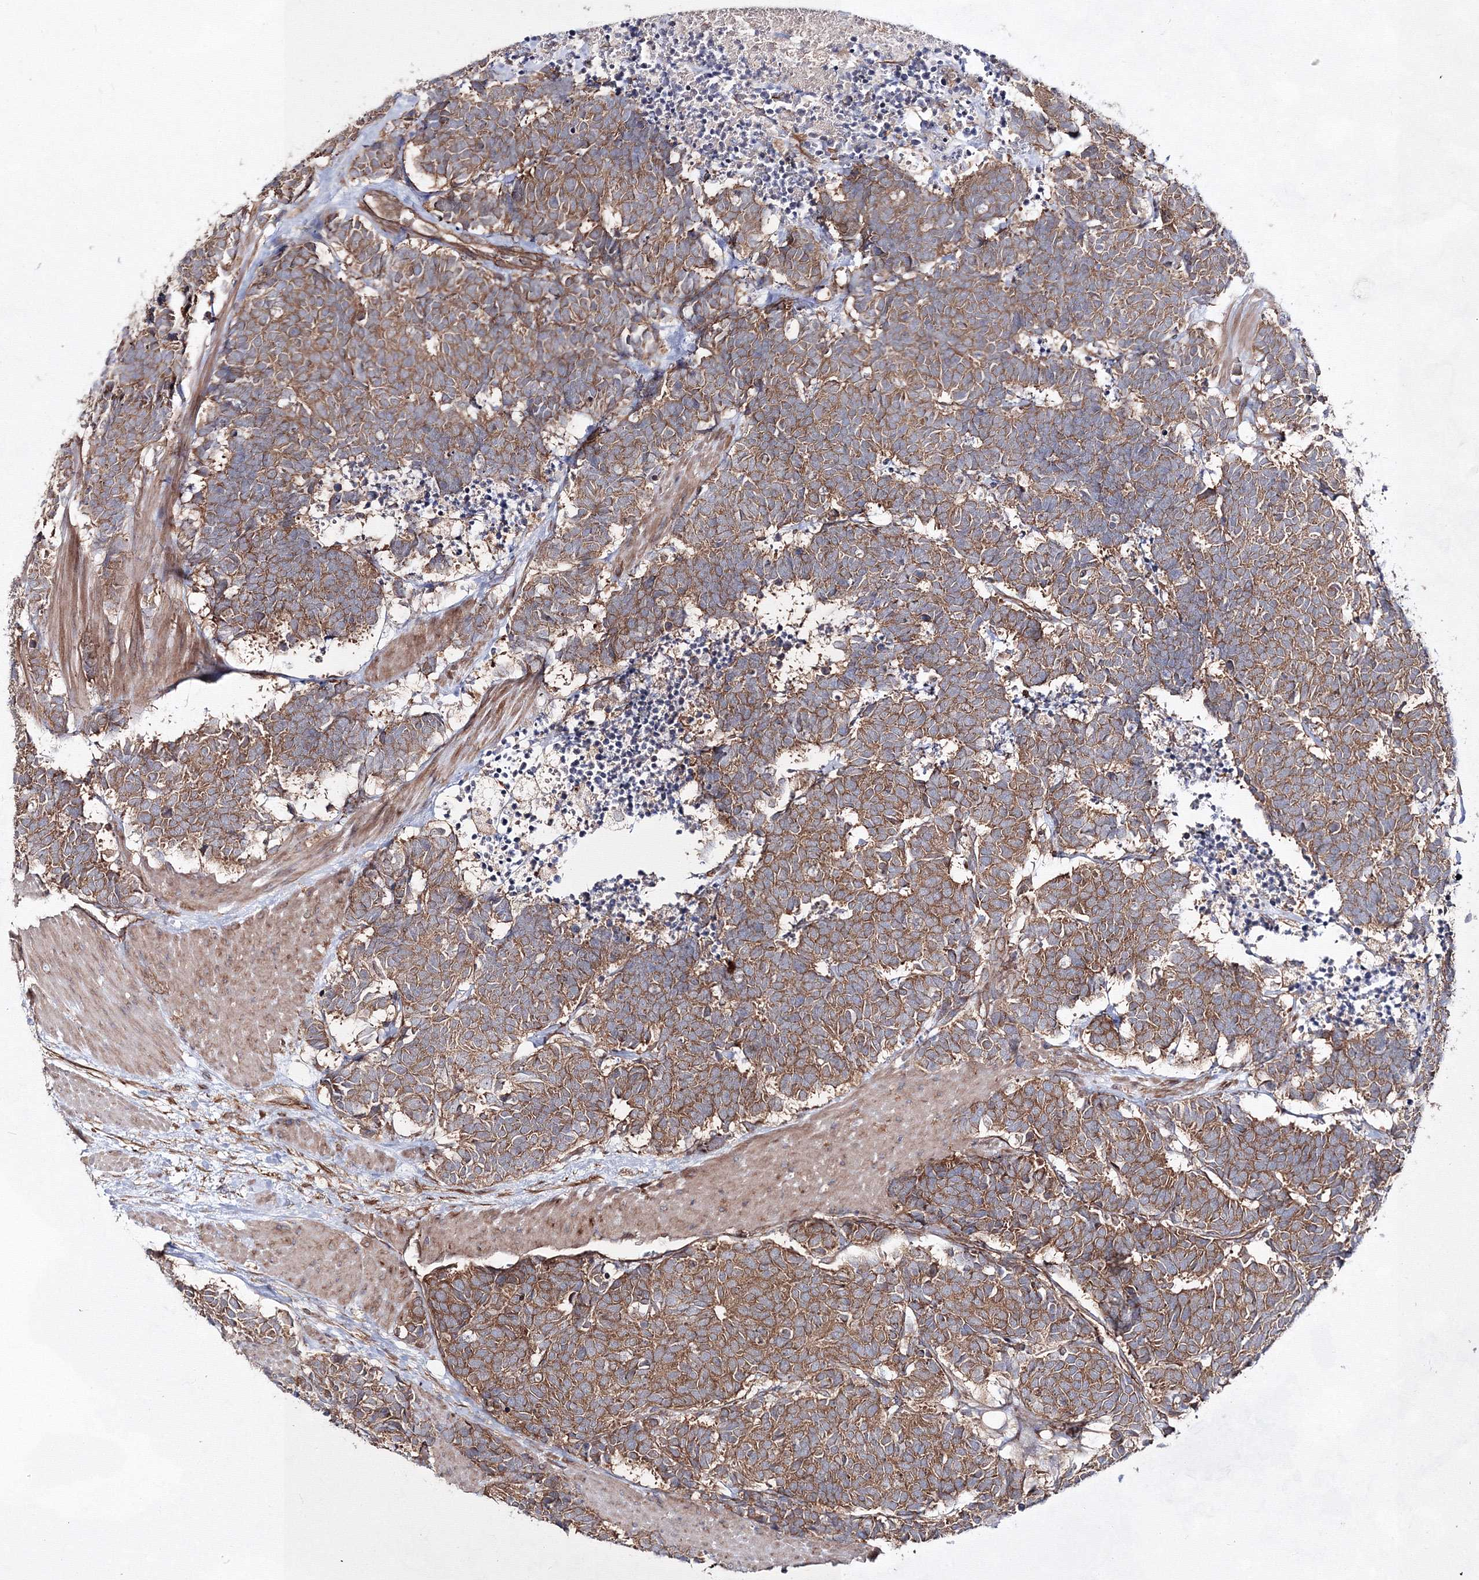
{"staining": {"intensity": "moderate", "quantity": ">75%", "location": "cytoplasmic/membranous"}, "tissue": "carcinoid", "cell_type": "Tumor cells", "image_type": "cancer", "snomed": [{"axis": "morphology", "description": "Carcinoma, NOS"}, {"axis": "morphology", "description": "Carcinoid, malignant, NOS"}, {"axis": "topography", "description": "Urinary bladder"}], "caption": "Immunohistochemical staining of carcinoid shows medium levels of moderate cytoplasmic/membranous positivity in about >75% of tumor cells. Using DAB (brown) and hematoxylin (blue) stains, captured at high magnification using brightfield microscopy.", "gene": "EXOC6", "patient": {"sex": "male", "age": 57}}